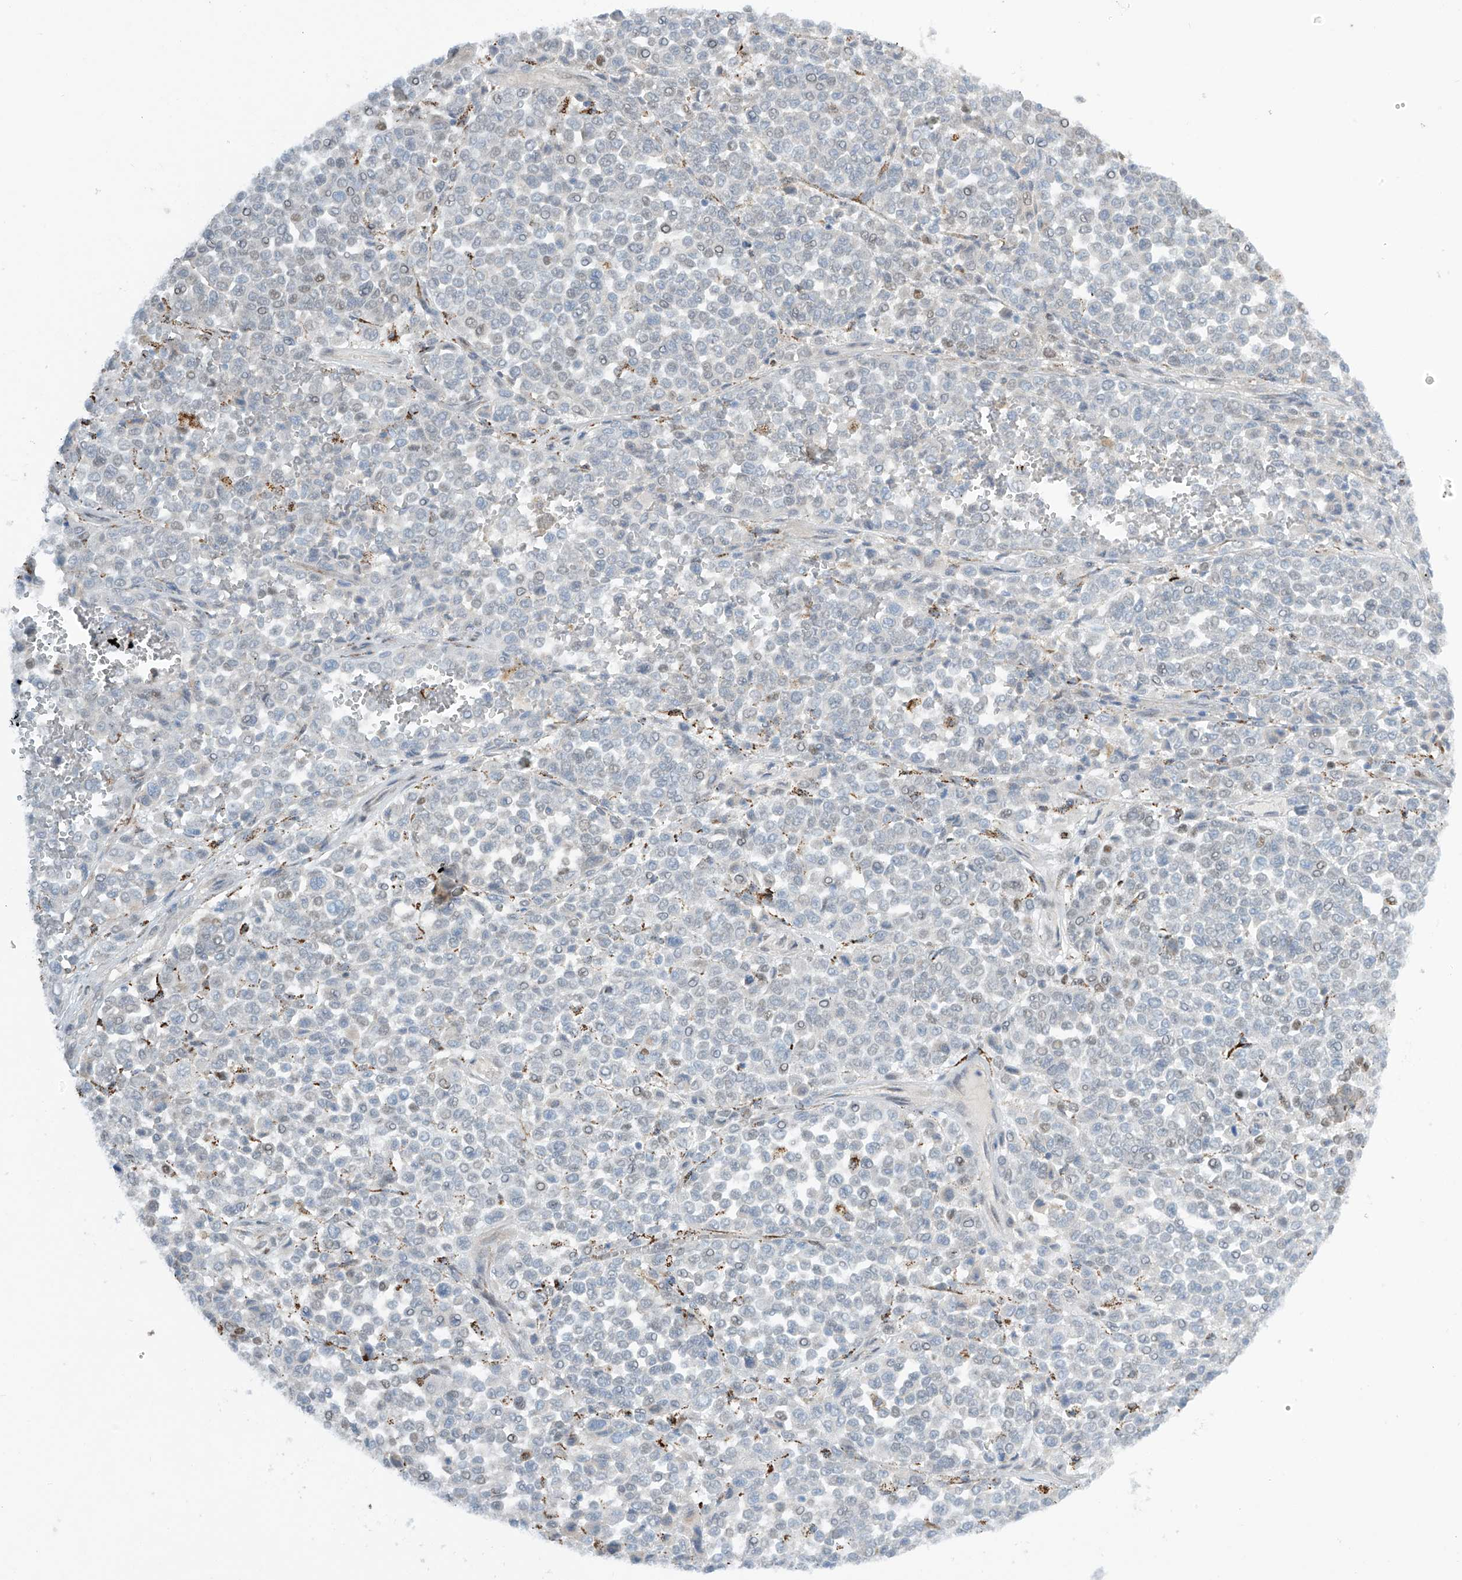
{"staining": {"intensity": "negative", "quantity": "none", "location": "none"}, "tissue": "melanoma", "cell_type": "Tumor cells", "image_type": "cancer", "snomed": [{"axis": "morphology", "description": "Malignant melanoma, Metastatic site"}, {"axis": "topography", "description": "Pancreas"}], "caption": "Tumor cells show no significant staining in melanoma.", "gene": "PM20D2", "patient": {"sex": "female", "age": 30}}